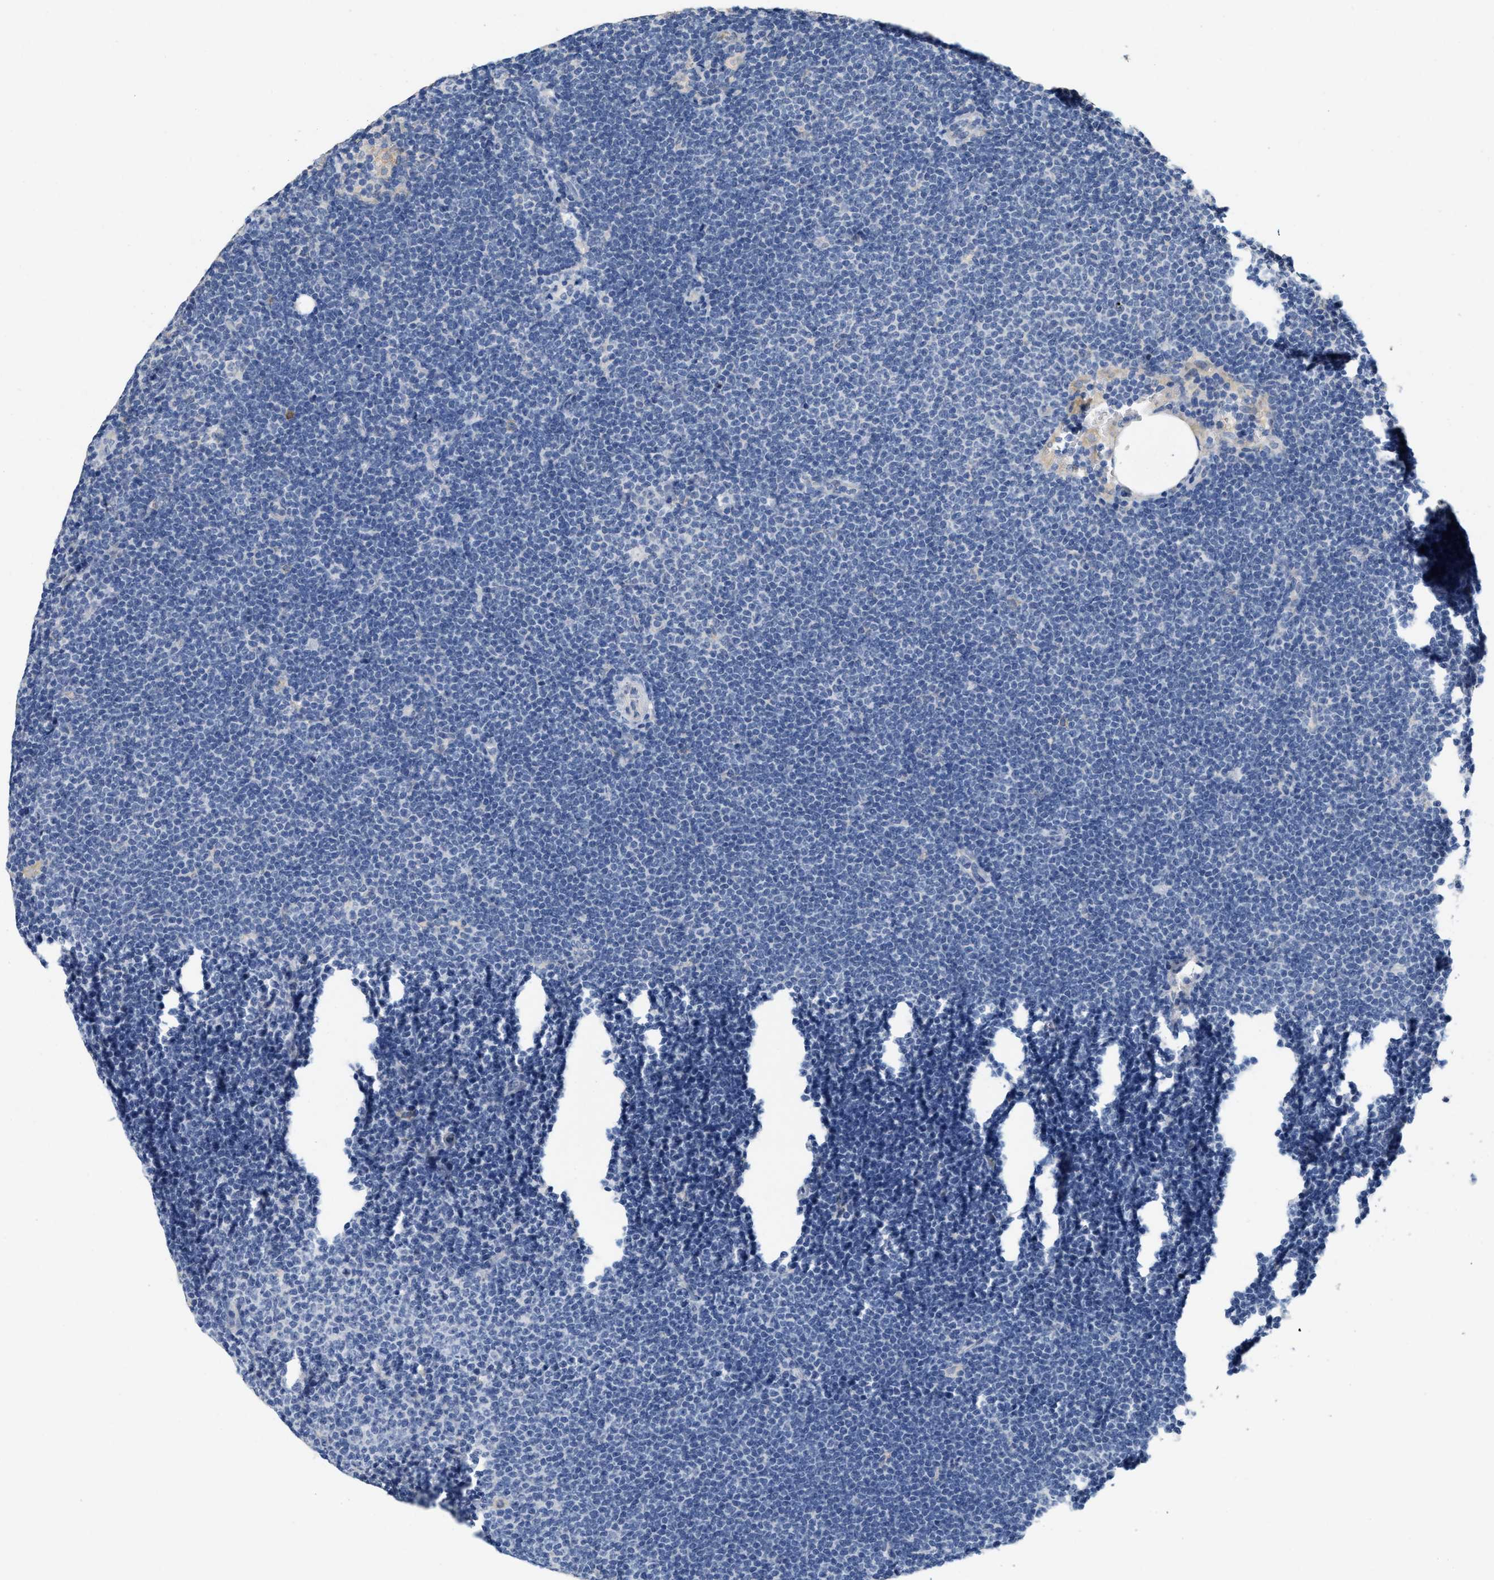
{"staining": {"intensity": "negative", "quantity": "none", "location": "none"}, "tissue": "lymphoma", "cell_type": "Tumor cells", "image_type": "cancer", "snomed": [{"axis": "morphology", "description": "Malignant lymphoma, non-Hodgkin's type, Low grade"}, {"axis": "topography", "description": "Lymph node"}], "caption": "Tumor cells are negative for brown protein staining in malignant lymphoma, non-Hodgkin's type (low-grade).", "gene": "RYR2", "patient": {"sex": "female", "age": 53}}